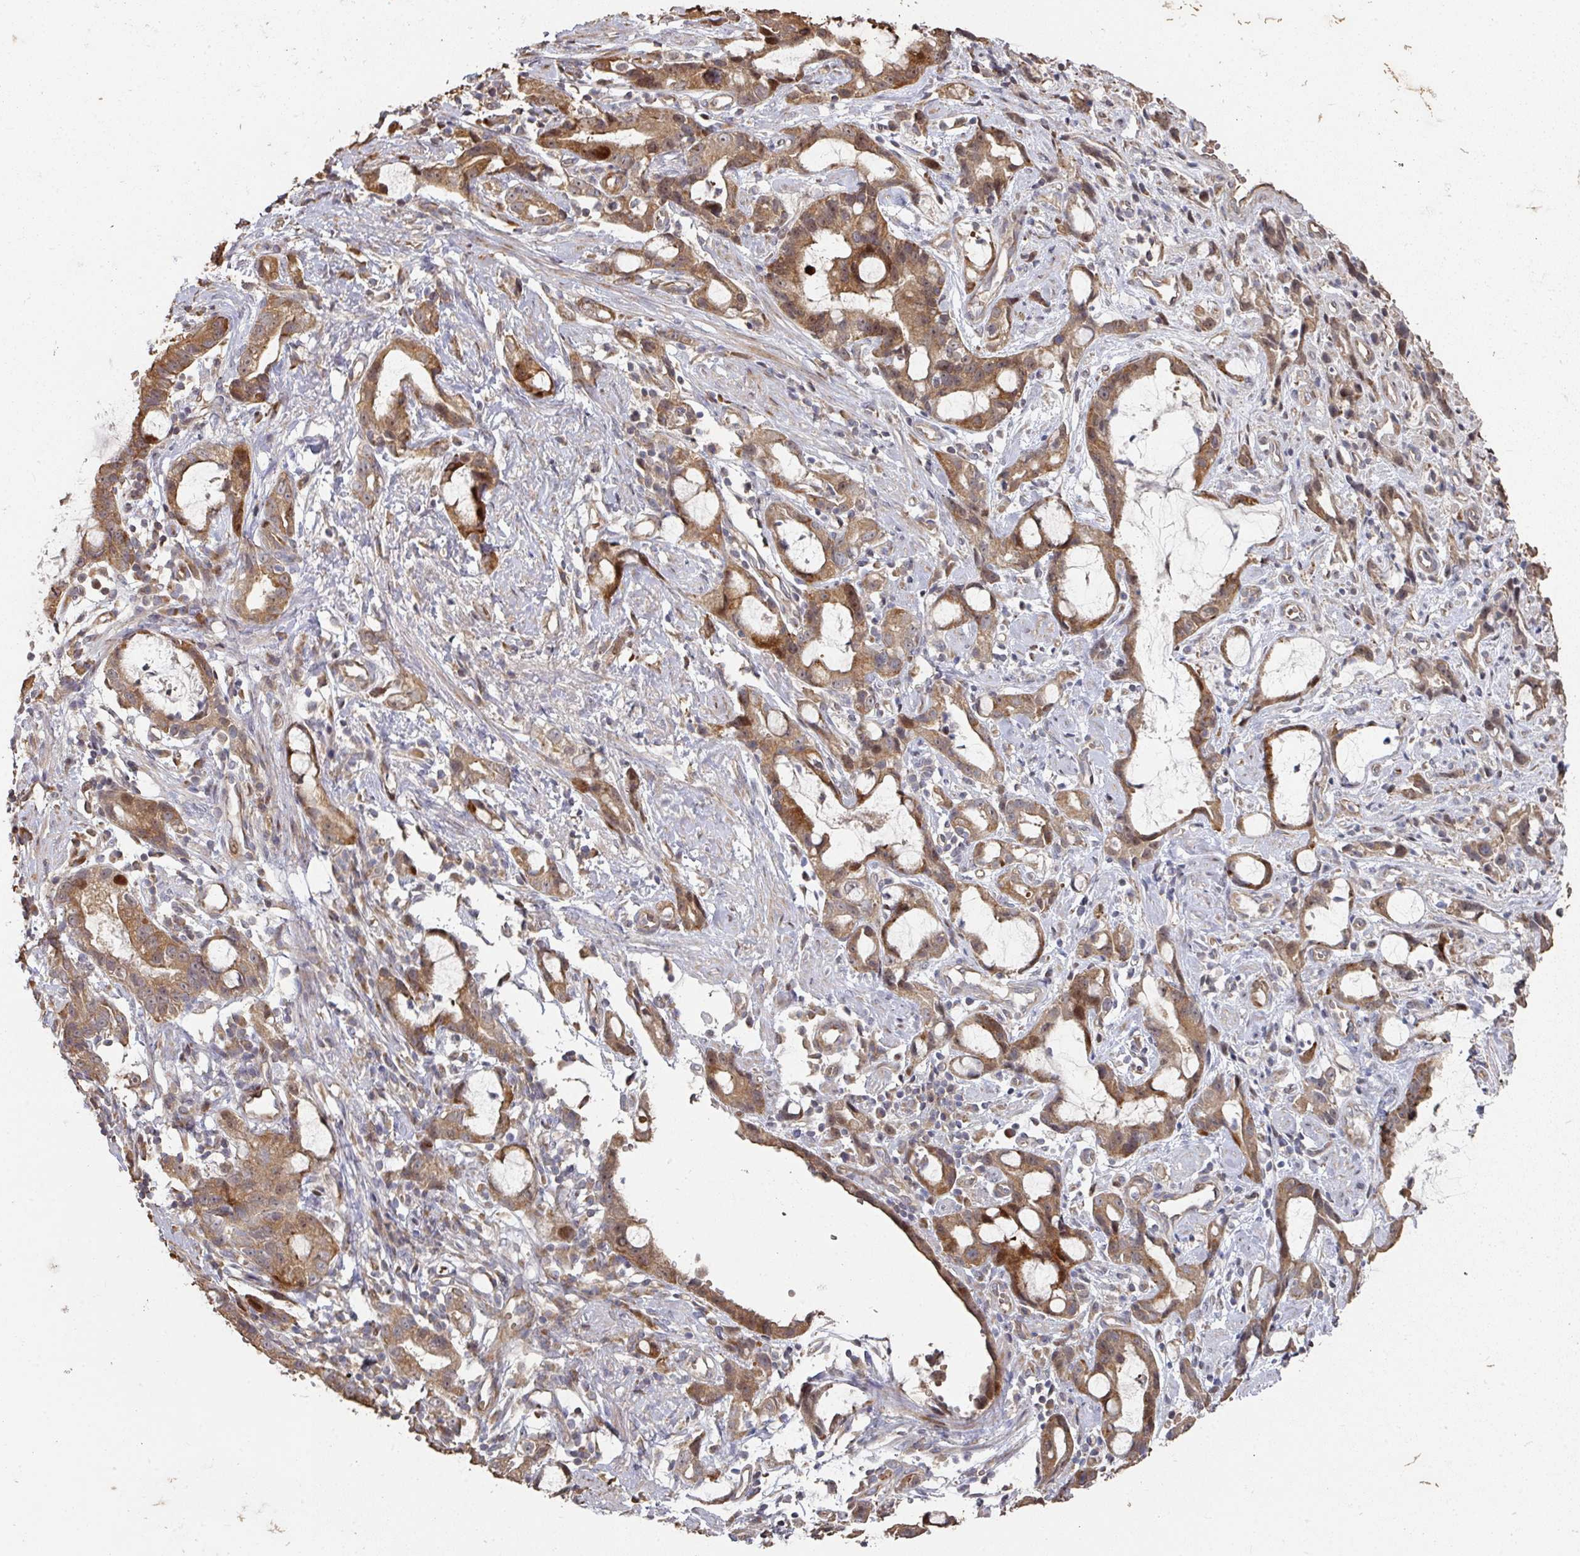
{"staining": {"intensity": "moderate", "quantity": ">75%", "location": "cytoplasmic/membranous"}, "tissue": "stomach cancer", "cell_type": "Tumor cells", "image_type": "cancer", "snomed": [{"axis": "morphology", "description": "Adenocarcinoma, NOS"}, {"axis": "topography", "description": "Stomach"}], "caption": "Stomach adenocarcinoma stained with a brown dye displays moderate cytoplasmic/membranous positive staining in approximately >75% of tumor cells.", "gene": "CA7", "patient": {"sex": "male", "age": 55}}